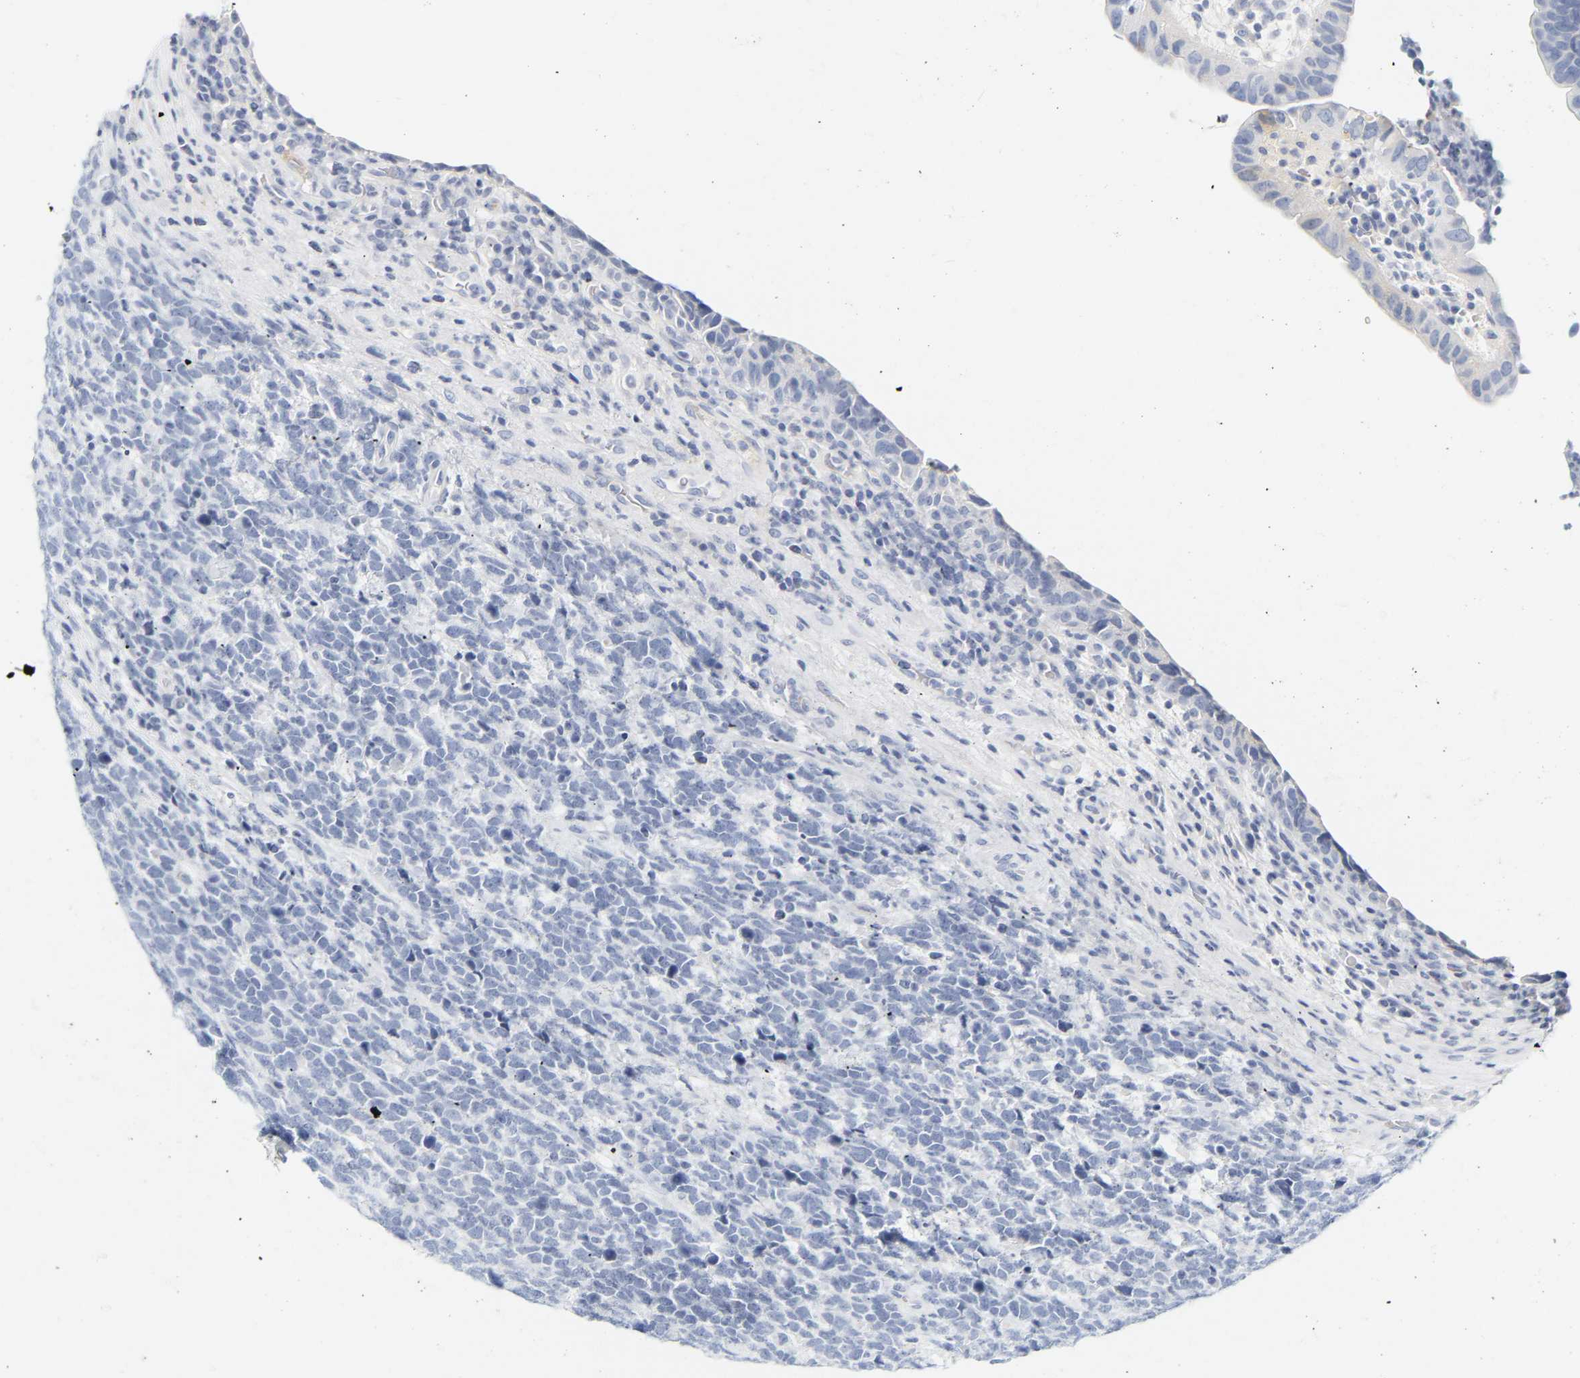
{"staining": {"intensity": "negative", "quantity": "none", "location": "none"}, "tissue": "urothelial cancer", "cell_type": "Tumor cells", "image_type": "cancer", "snomed": [{"axis": "morphology", "description": "Urothelial carcinoma, High grade"}, {"axis": "topography", "description": "Urinary bladder"}], "caption": "Tumor cells are negative for brown protein staining in urothelial cancer.", "gene": "GNAS", "patient": {"sex": "female", "age": 82}}